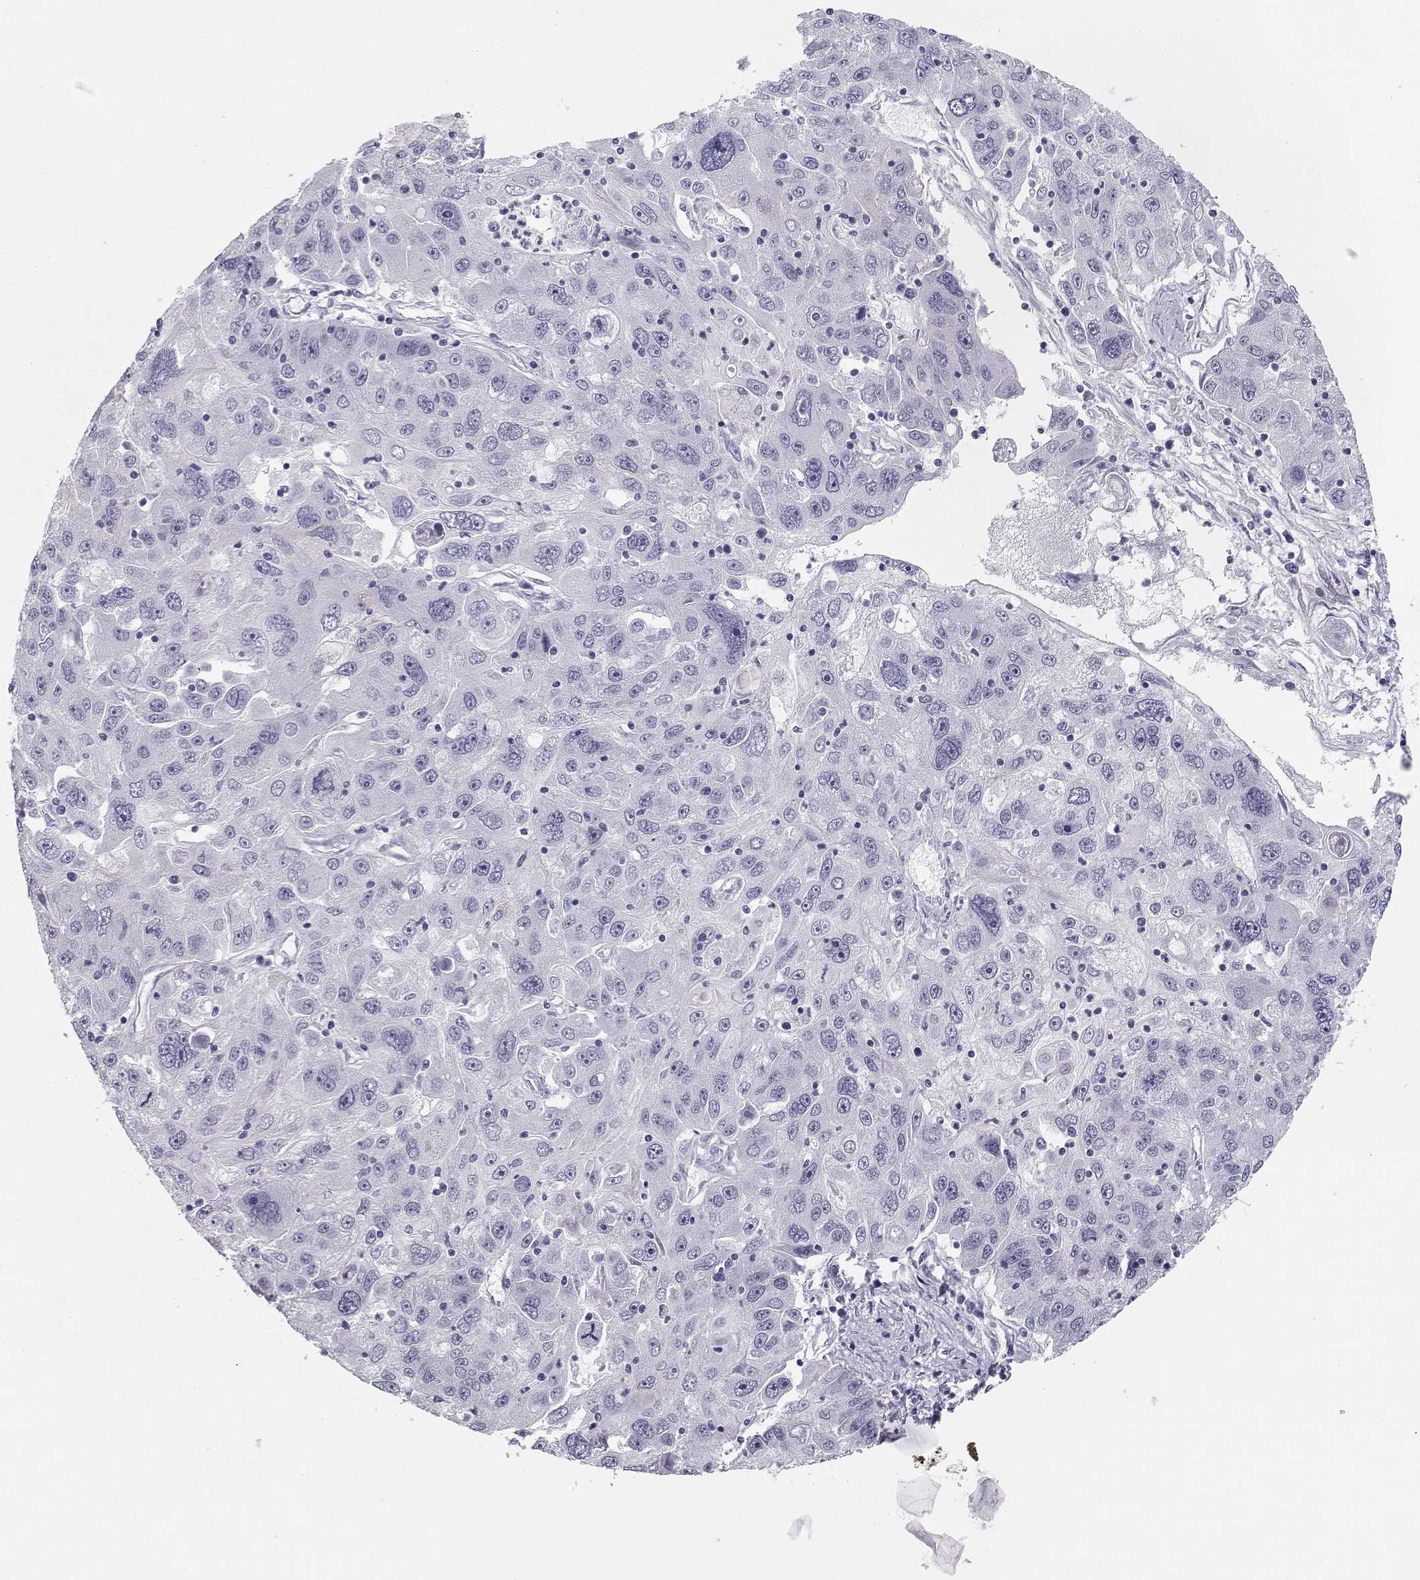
{"staining": {"intensity": "negative", "quantity": "none", "location": "none"}, "tissue": "stomach cancer", "cell_type": "Tumor cells", "image_type": "cancer", "snomed": [{"axis": "morphology", "description": "Adenocarcinoma, NOS"}, {"axis": "topography", "description": "Stomach"}], "caption": "Immunohistochemistry of stomach adenocarcinoma exhibits no staining in tumor cells.", "gene": "MAGEC1", "patient": {"sex": "male", "age": 56}}